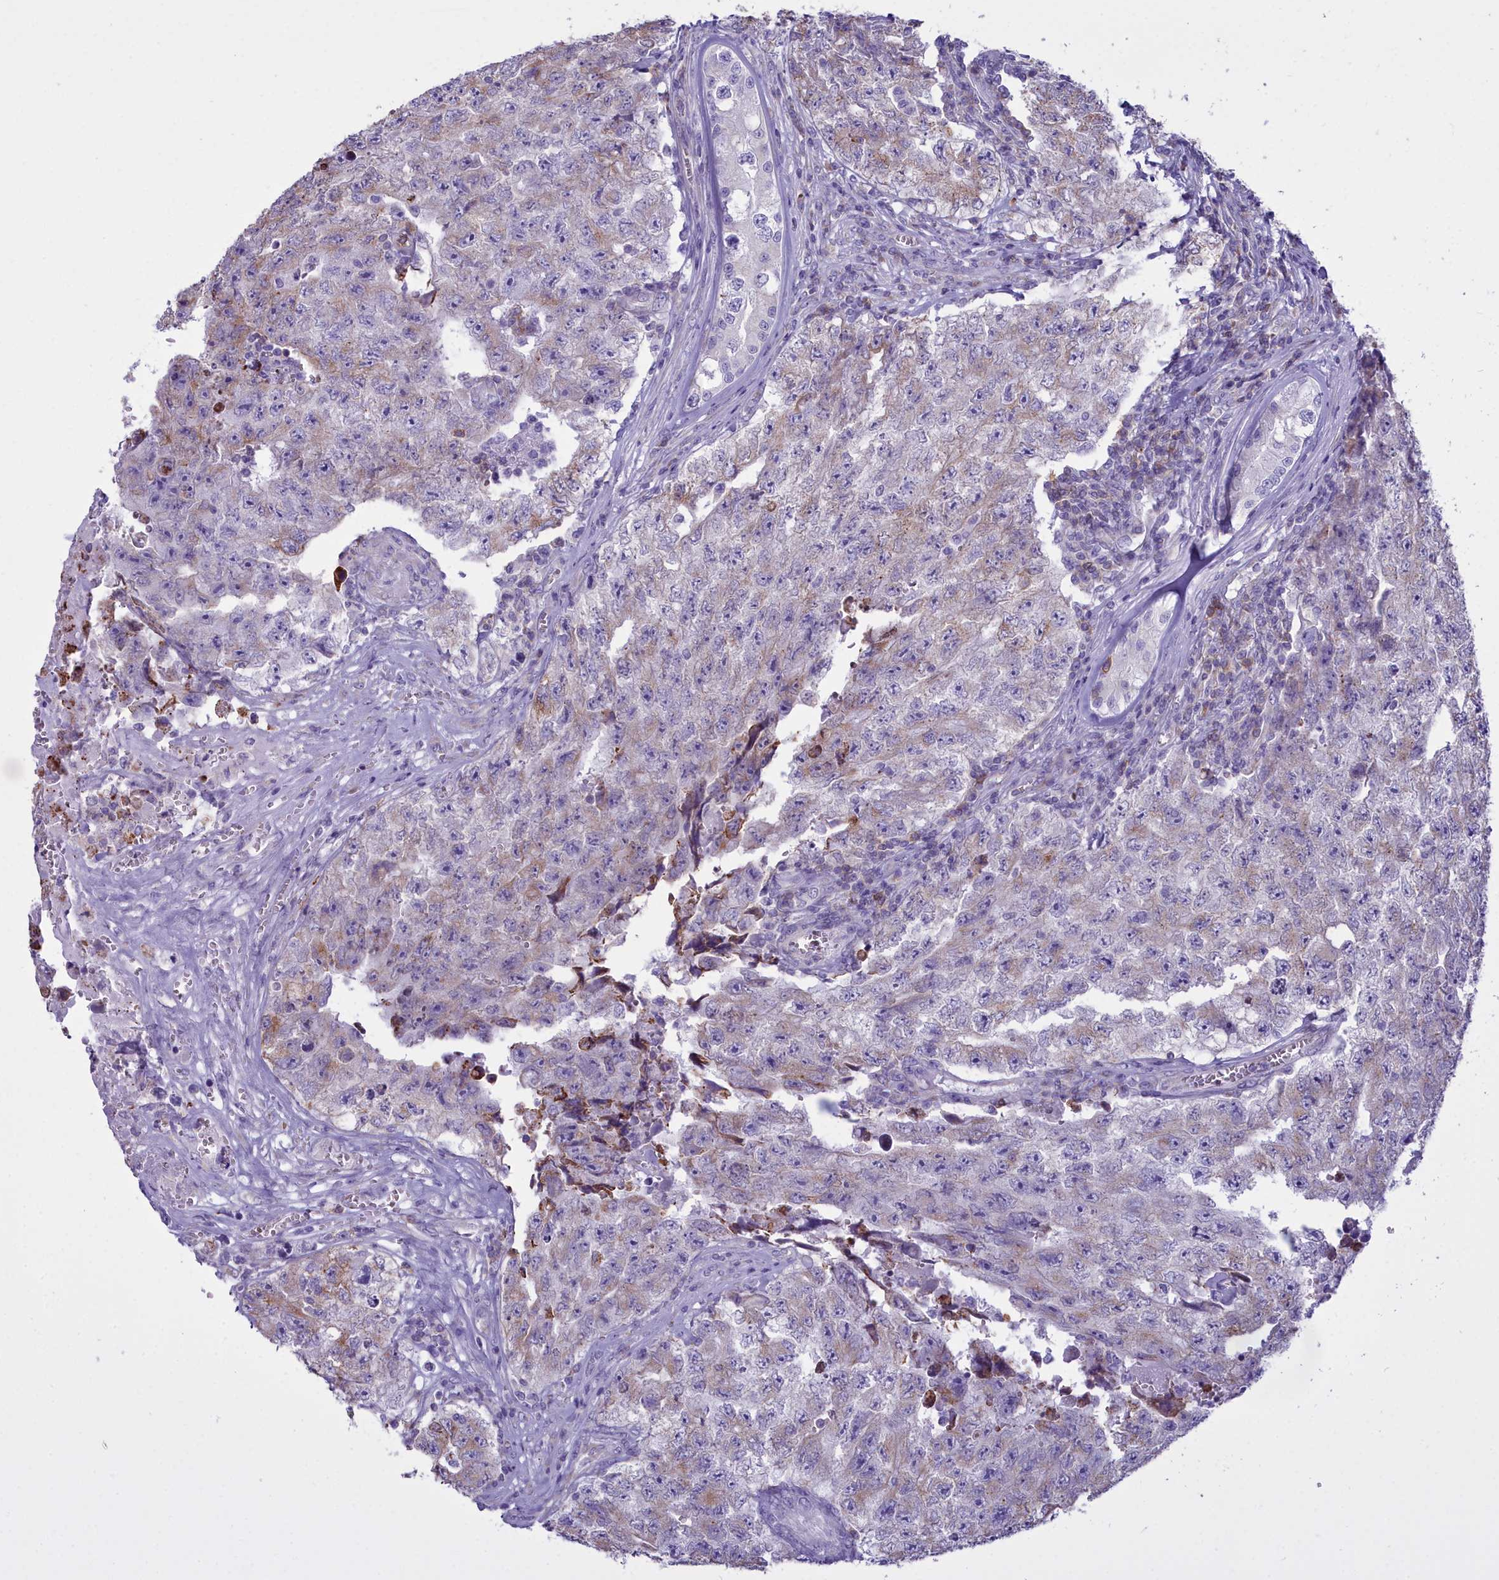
{"staining": {"intensity": "negative", "quantity": "none", "location": "none"}, "tissue": "testis cancer", "cell_type": "Tumor cells", "image_type": "cancer", "snomed": [{"axis": "morphology", "description": "Carcinoma, Embryonal, NOS"}, {"axis": "topography", "description": "Testis"}], "caption": "An immunohistochemistry histopathology image of testis cancer is shown. There is no staining in tumor cells of testis cancer. (Brightfield microscopy of DAB (3,3'-diaminobenzidine) immunohistochemistry at high magnification).", "gene": "CD5", "patient": {"sex": "male", "age": 17}}